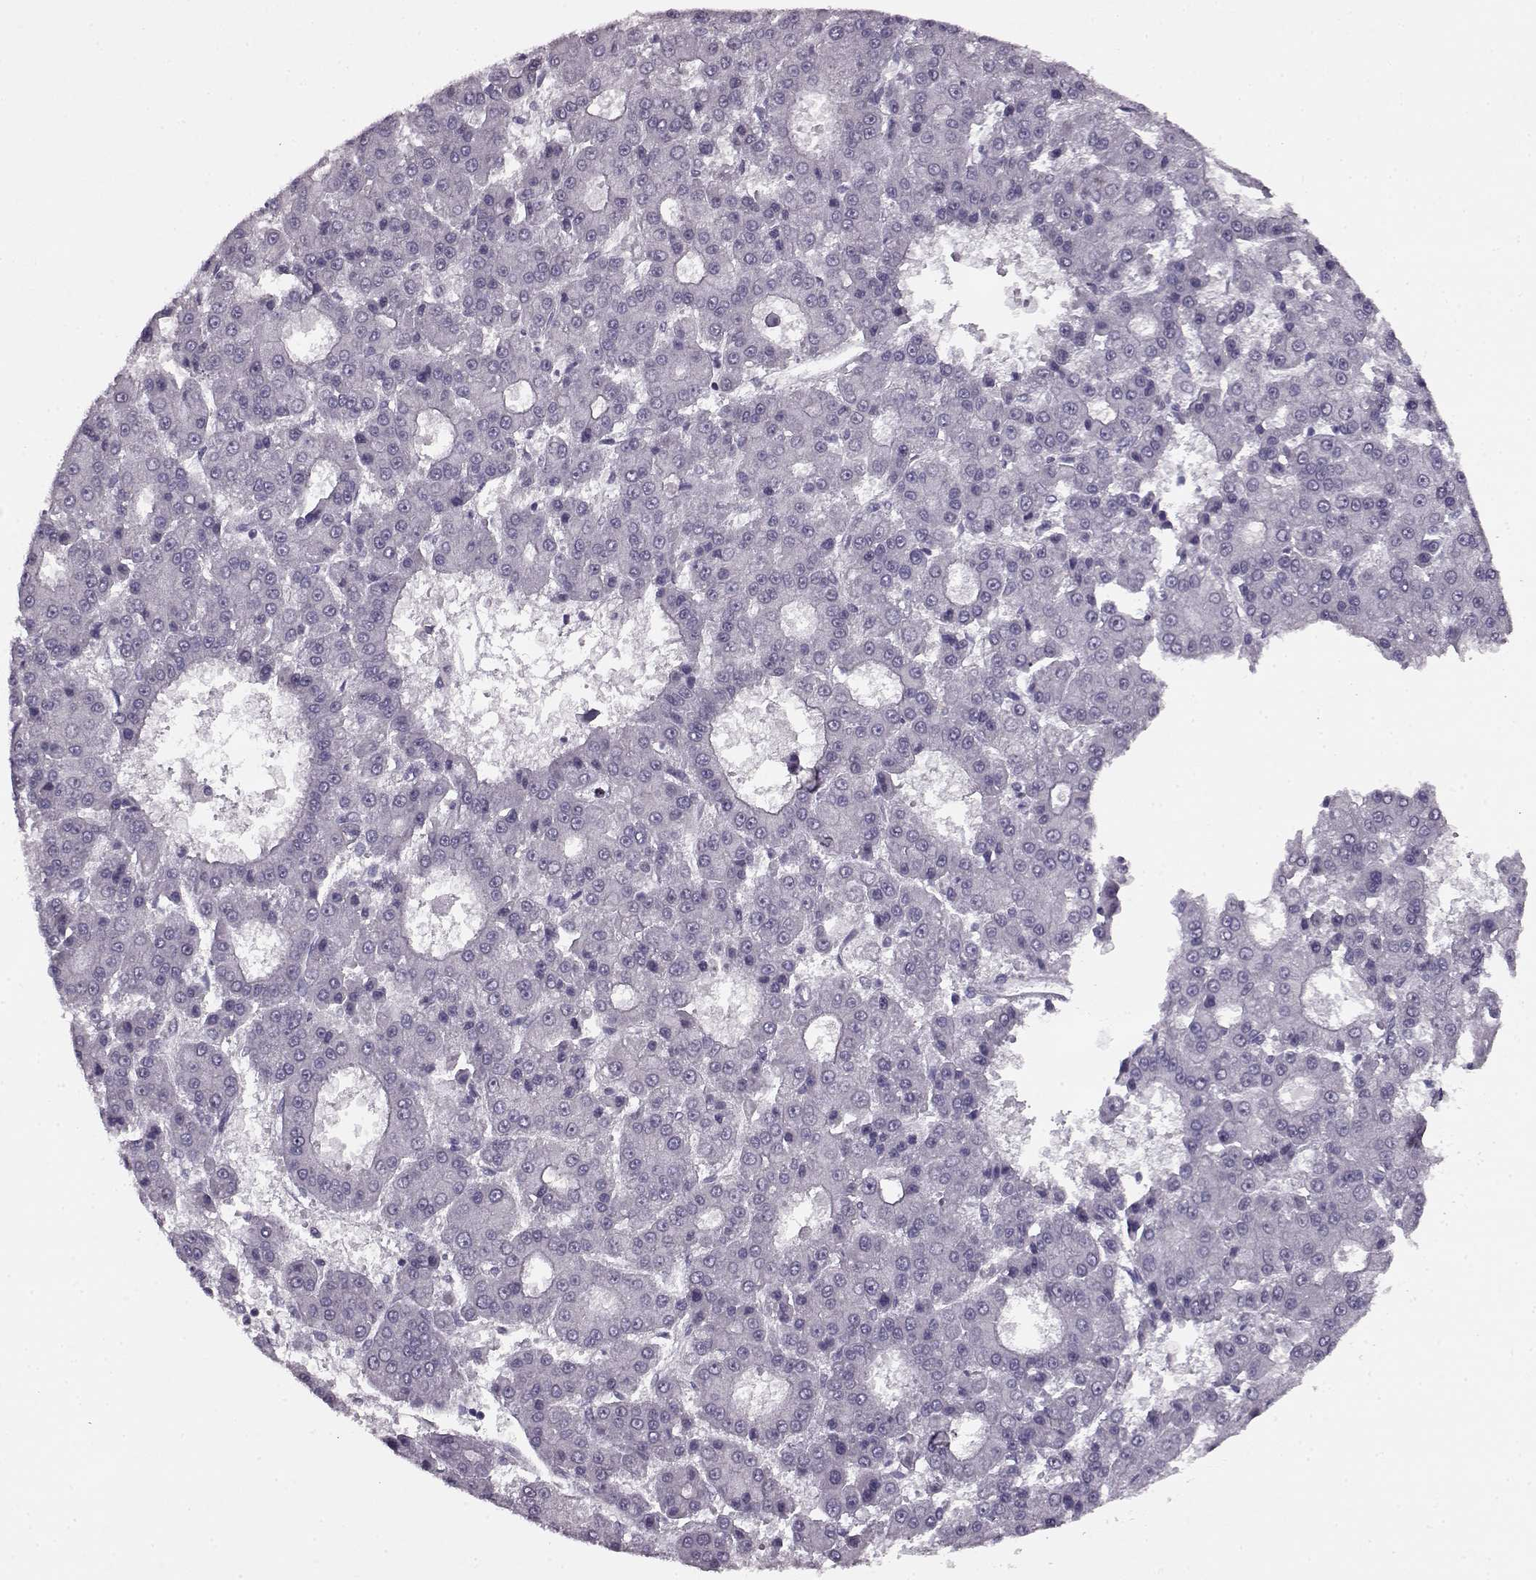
{"staining": {"intensity": "negative", "quantity": "none", "location": "none"}, "tissue": "liver cancer", "cell_type": "Tumor cells", "image_type": "cancer", "snomed": [{"axis": "morphology", "description": "Carcinoma, Hepatocellular, NOS"}, {"axis": "topography", "description": "Liver"}], "caption": "High power microscopy image of an IHC histopathology image of liver cancer (hepatocellular carcinoma), revealing no significant staining in tumor cells.", "gene": "RP1L1", "patient": {"sex": "male", "age": 70}}